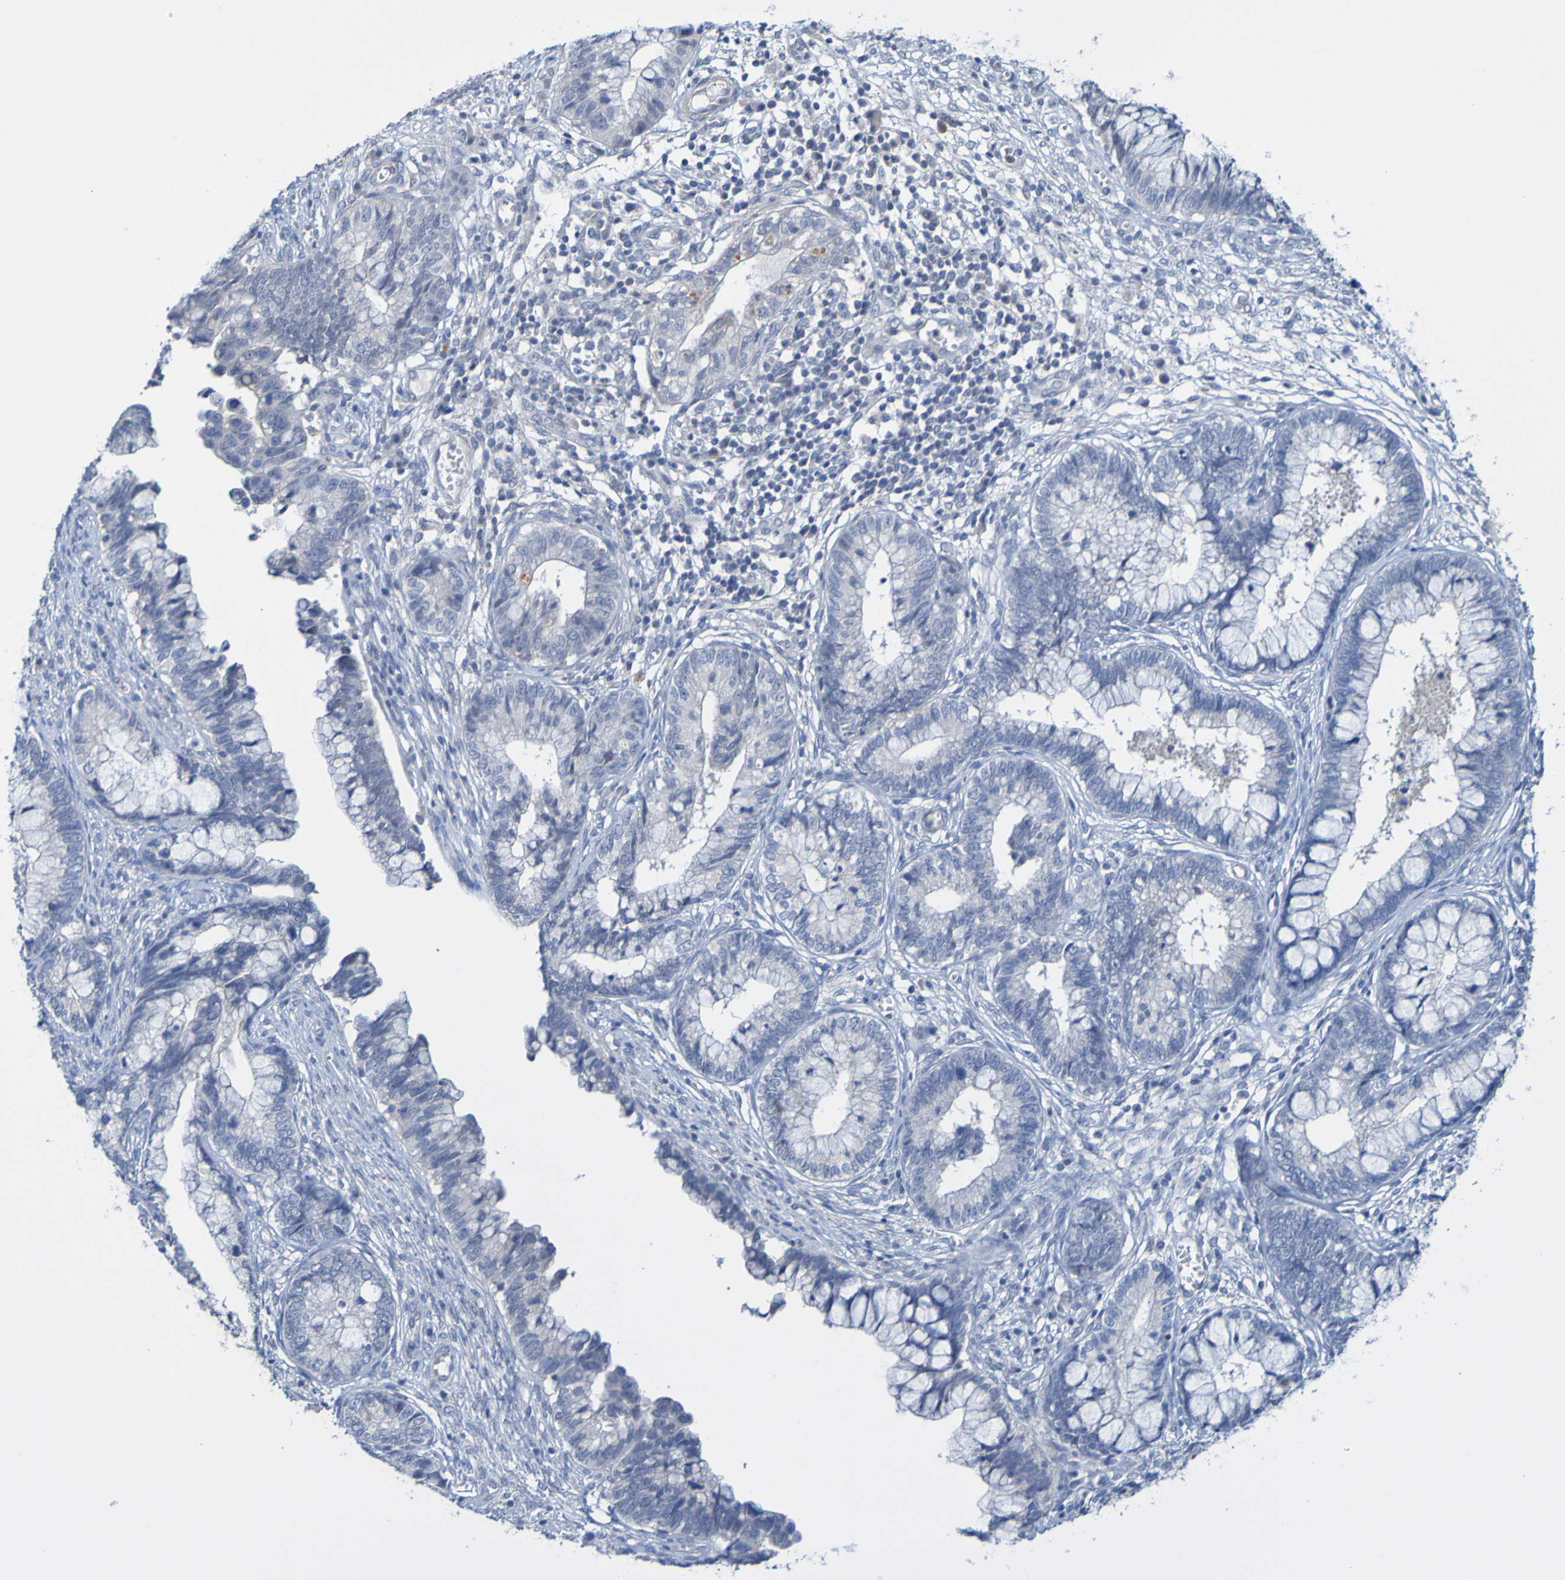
{"staining": {"intensity": "negative", "quantity": "none", "location": "none"}, "tissue": "cervical cancer", "cell_type": "Tumor cells", "image_type": "cancer", "snomed": [{"axis": "morphology", "description": "Adenocarcinoma, NOS"}, {"axis": "topography", "description": "Cervix"}], "caption": "Immunohistochemistry histopathology image of adenocarcinoma (cervical) stained for a protein (brown), which exhibits no positivity in tumor cells.", "gene": "ACMSD", "patient": {"sex": "female", "age": 44}}